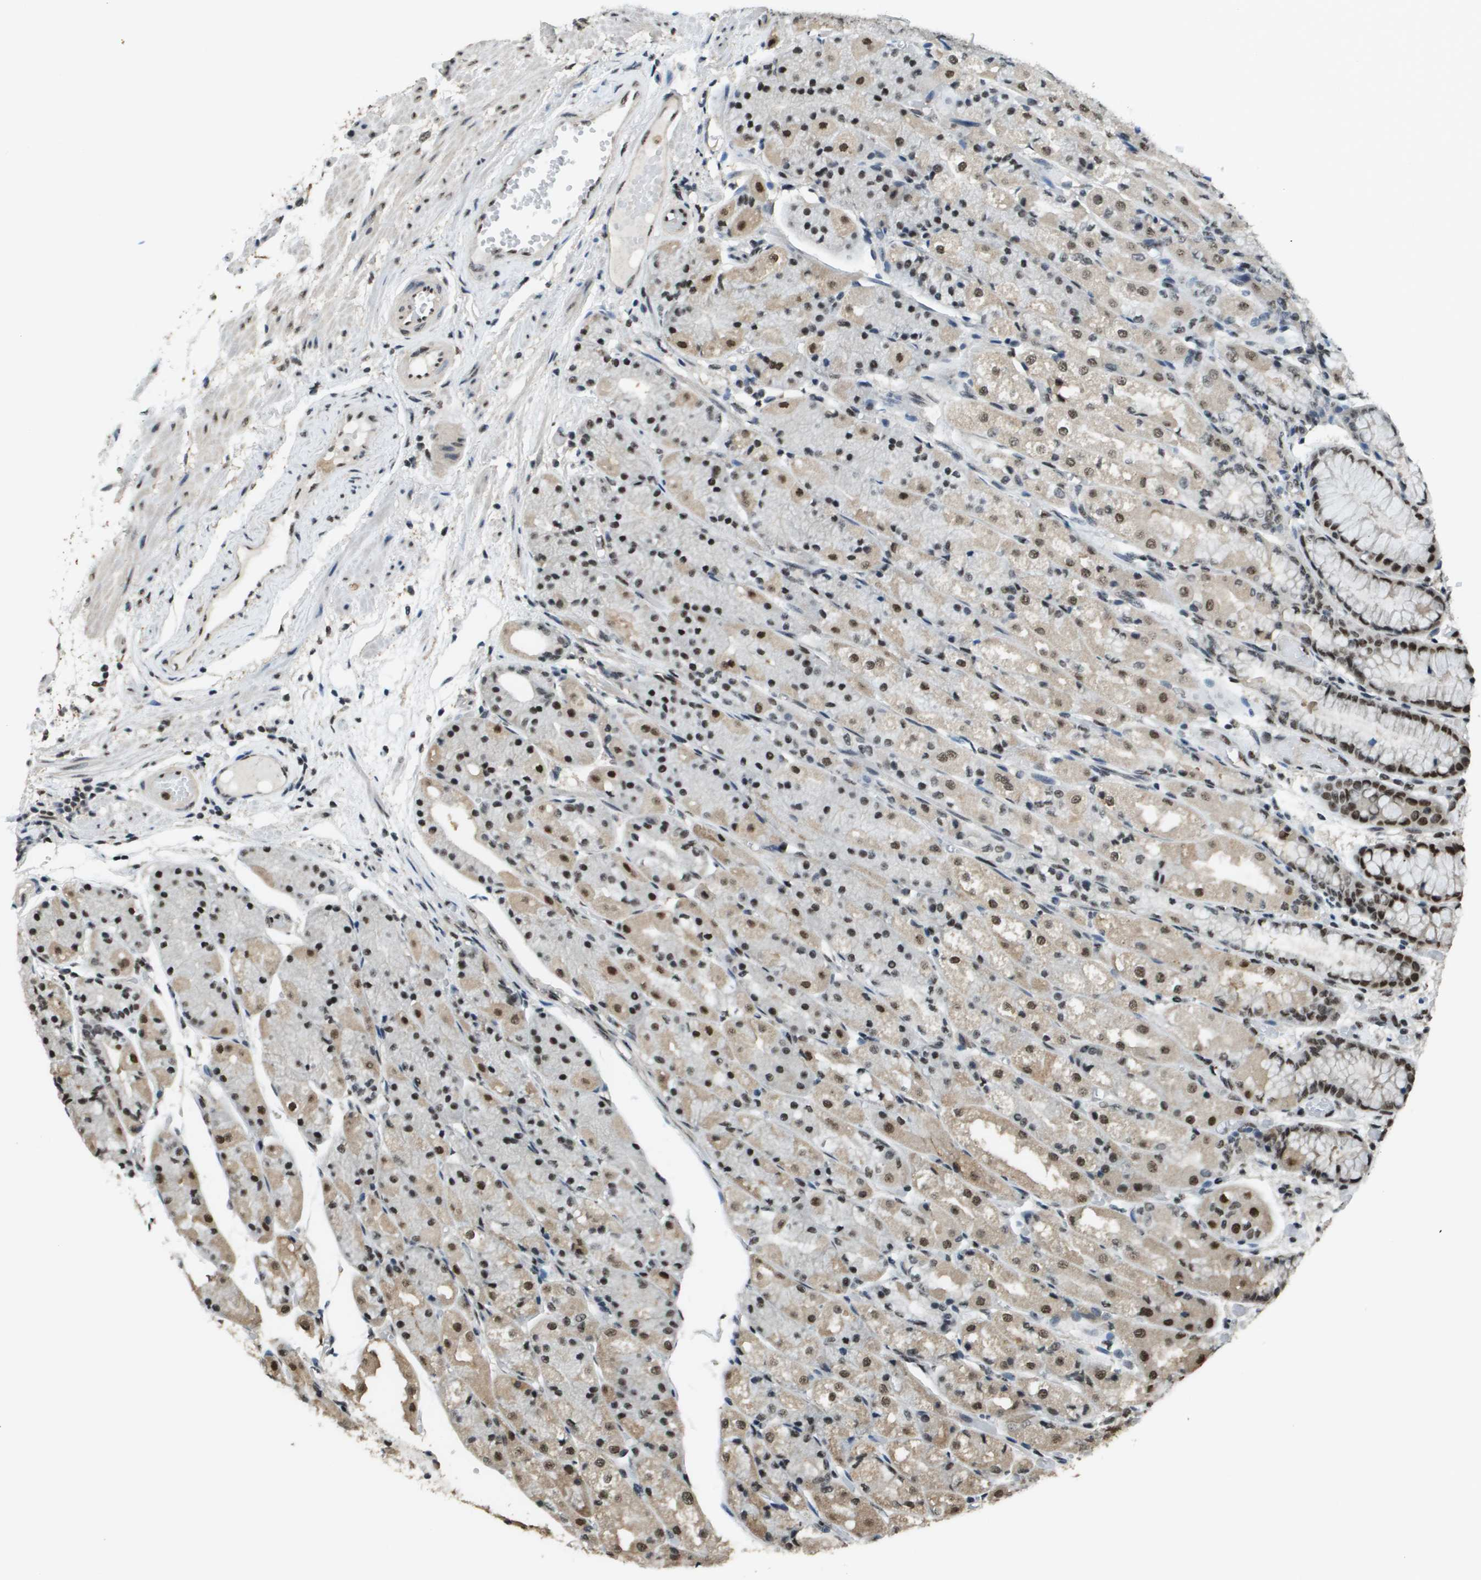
{"staining": {"intensity": "strong", "quantity": ">75%", "location": "nuclear"}, "tissue": "stomach", "cell_type": "Glandular cells", "image_type": "normal", "snomed": [{"axis": "morphology", "description": "Normal tissue, NOS"}, {"axis": "topography", "description": "Stomach, upper"}], "caption": "Immunohistochemical staining of benign human stomach reveals high levels of strong nuclear expression in about >75% of glandular cells. (Brightfield microscopy of DAB IHC at high magnification).", "gene": "SP100", "patient": {"sex": "male", "age": 72}}